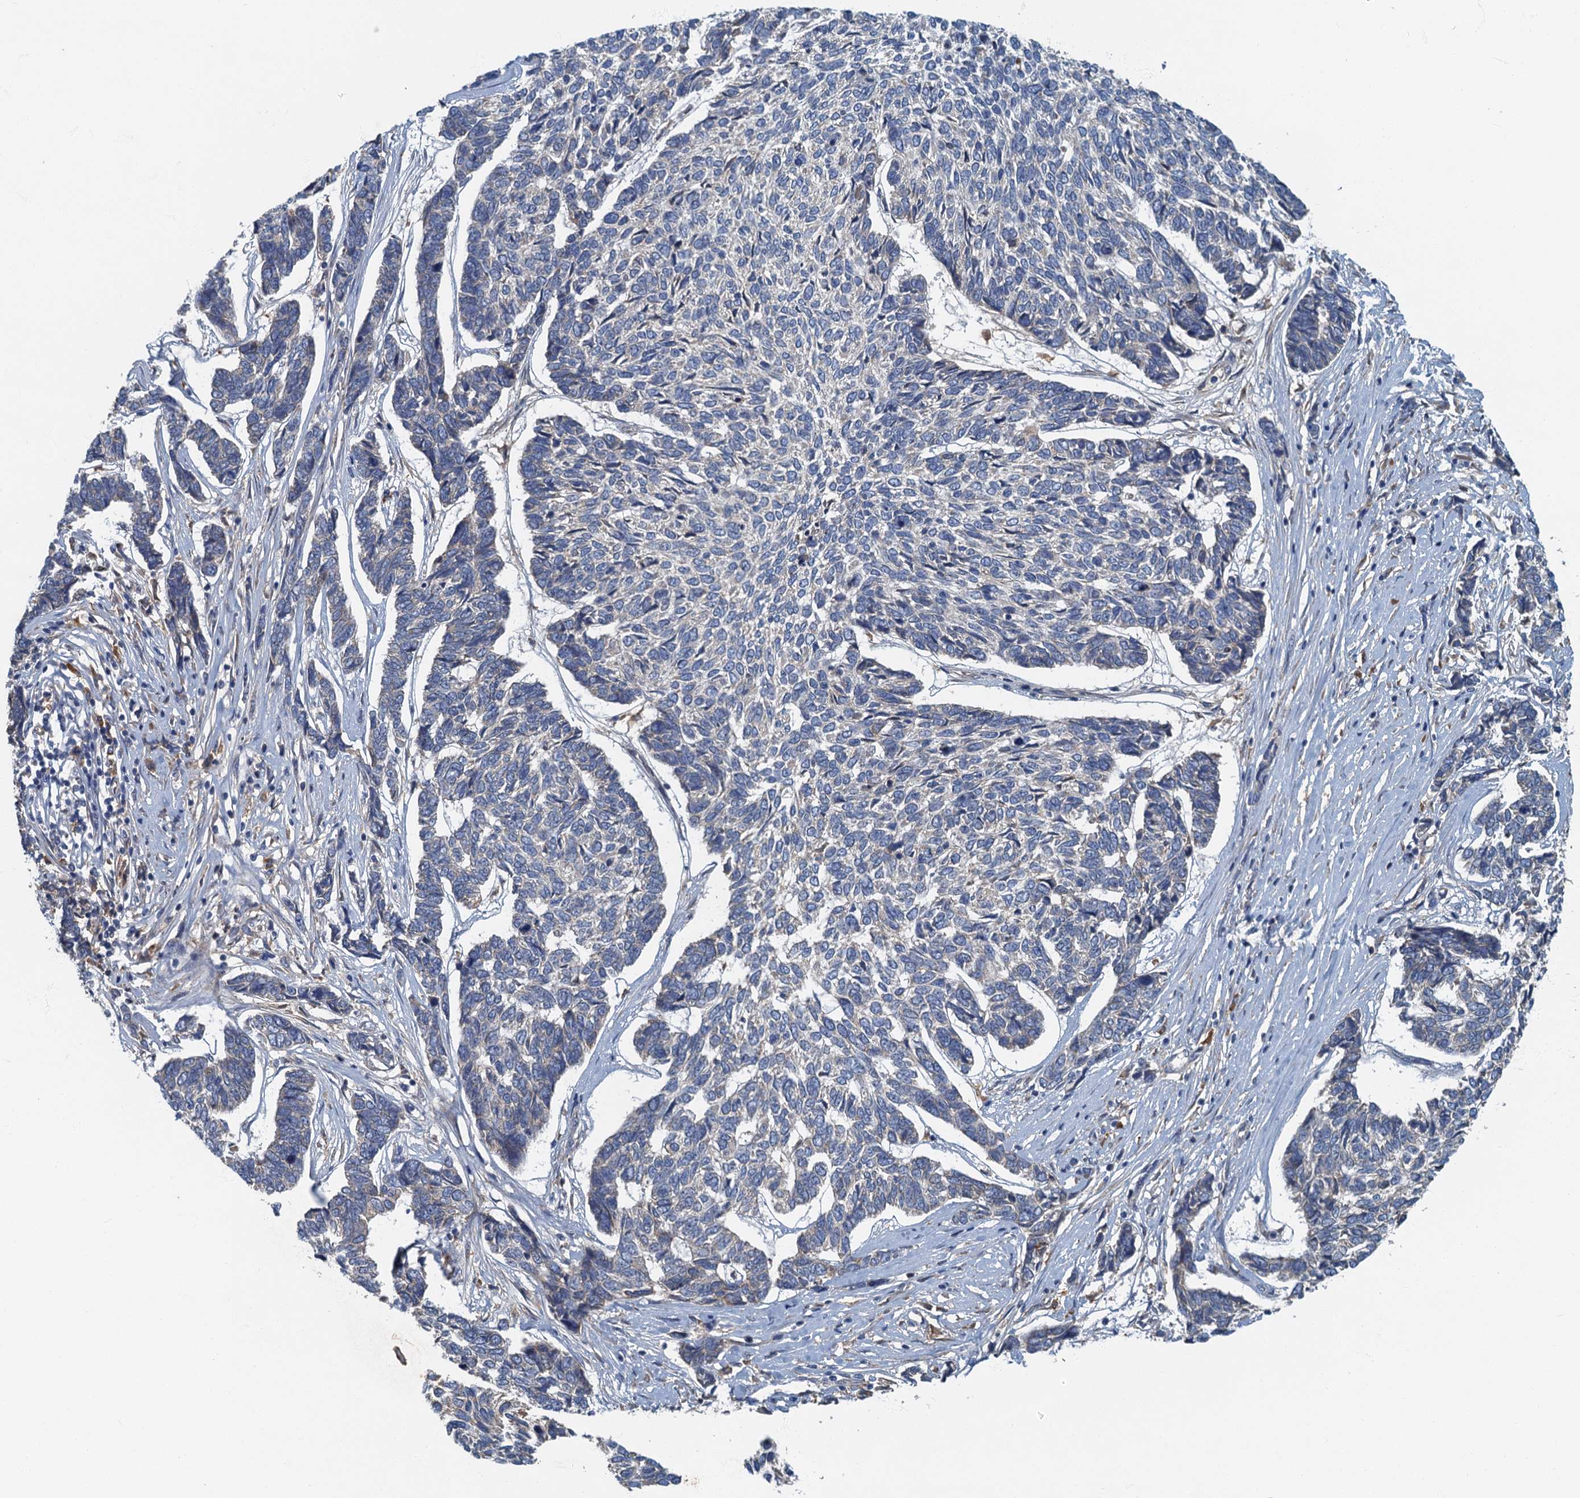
{"staining": {"intensity": "negative", "quantity": "none", "location": "none"}, "tissue": "skin cancer", "cell_type": "Tumor cells", "image_type": "cancer", "snomed": [{"axis": "morphology", "description": "Basal cell carcinoma"}, {"axis": "topography", "description": "Skin"}], "caption": "Skin cancer was stained to show a protein in brown. There is no significant expression in tumor cells.", "gene": "SPDYC", "patient": {"sex": "female", "age": 65}}